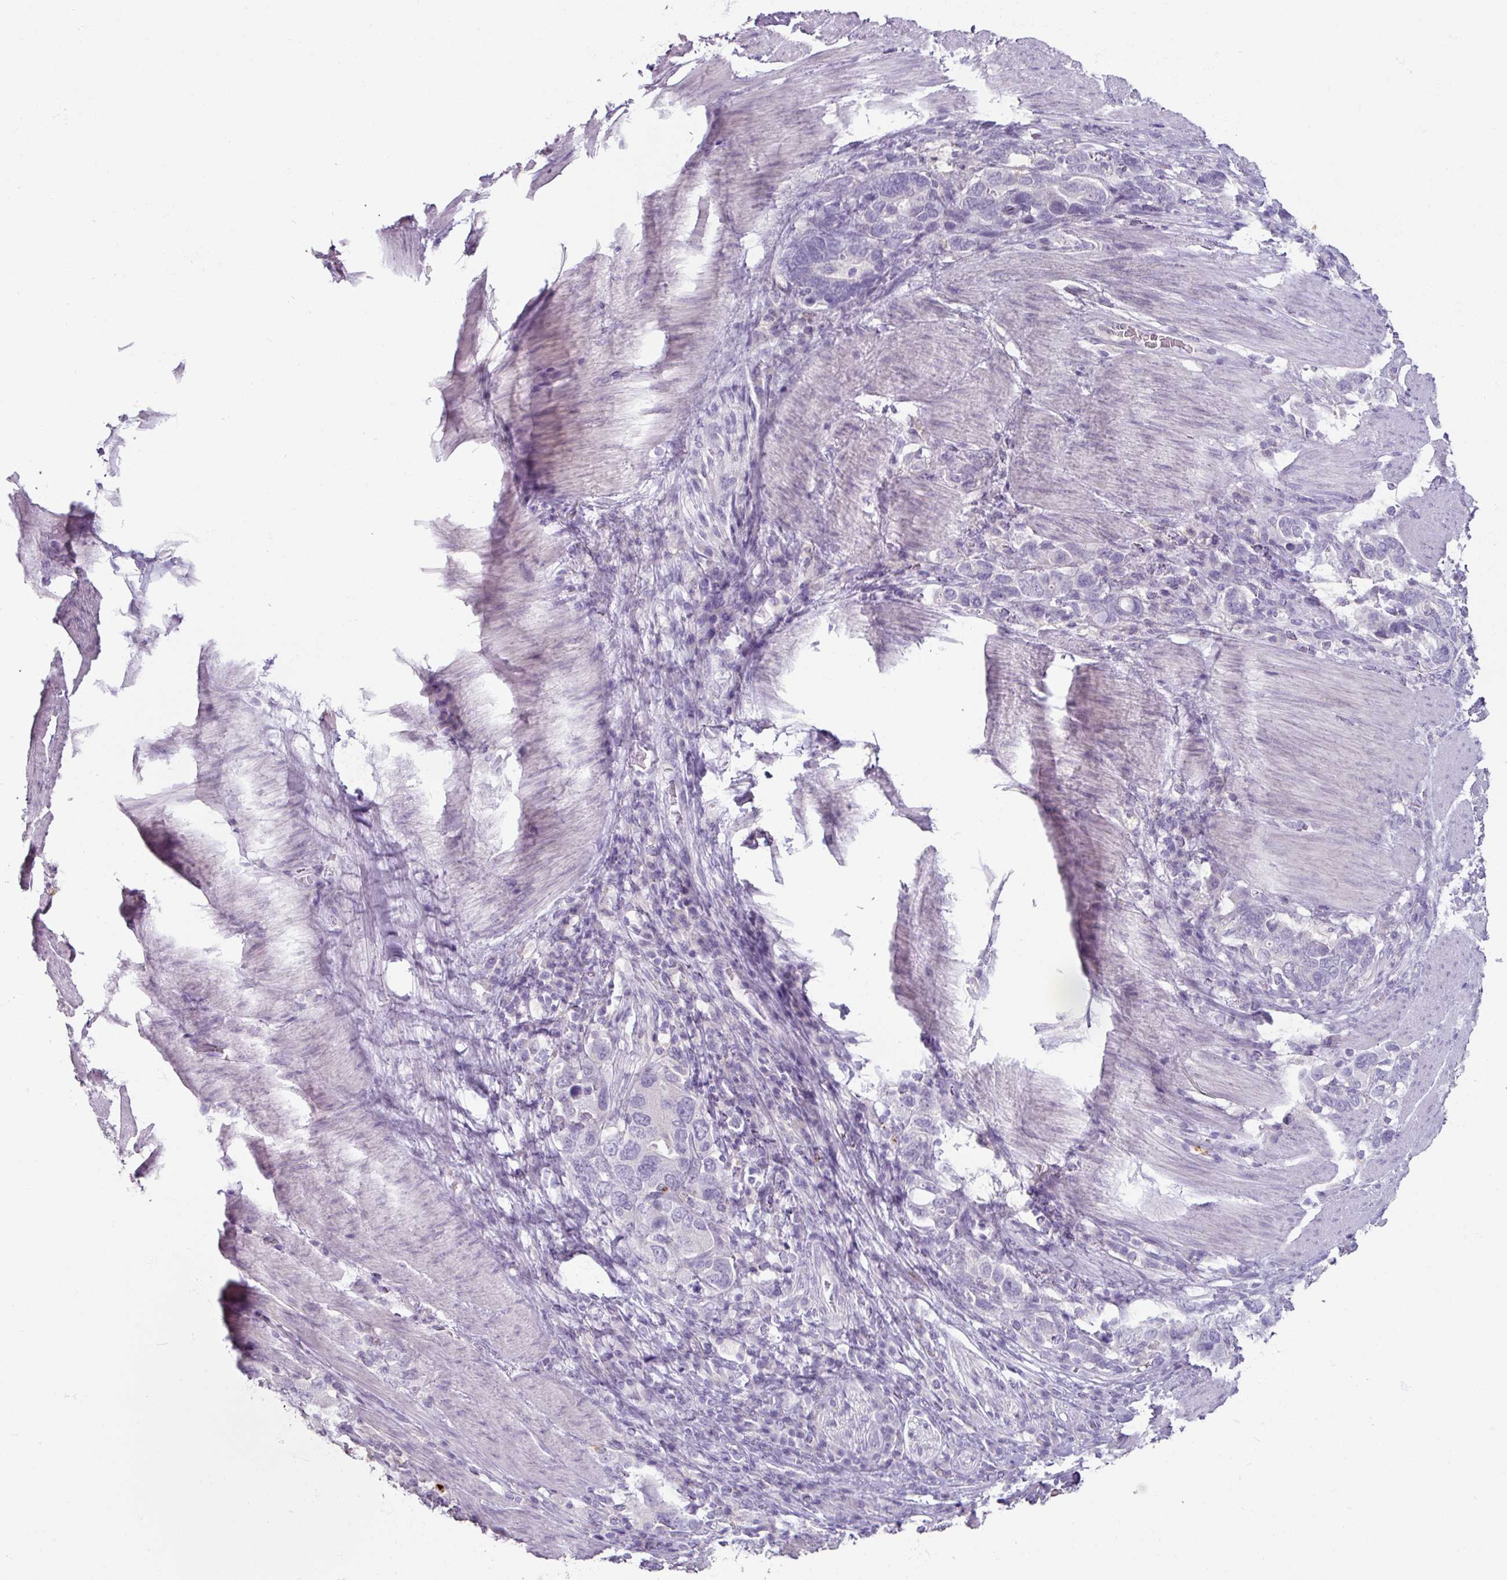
{"staining": {"intensity": "negative", "quantity": "none", "location": "none"}, "tissue": "stomach cancer", "cell_type": "Tumor cells", "image_type": "cancer", "snomed": [{"axis": "morphology", "description": "Adenocarcinoma, NOS"}, {"axis": "topography", "description": "Stomach, upper"}, {"axis": "topography", "description": "Stomach"}], "caption": "The photomicrograph demonstrates no significant expression in tumor cells of adenocarcinoma (stomach).", "gene": "SLC27A5", "patient": {"sex": "male", "age": 62}}